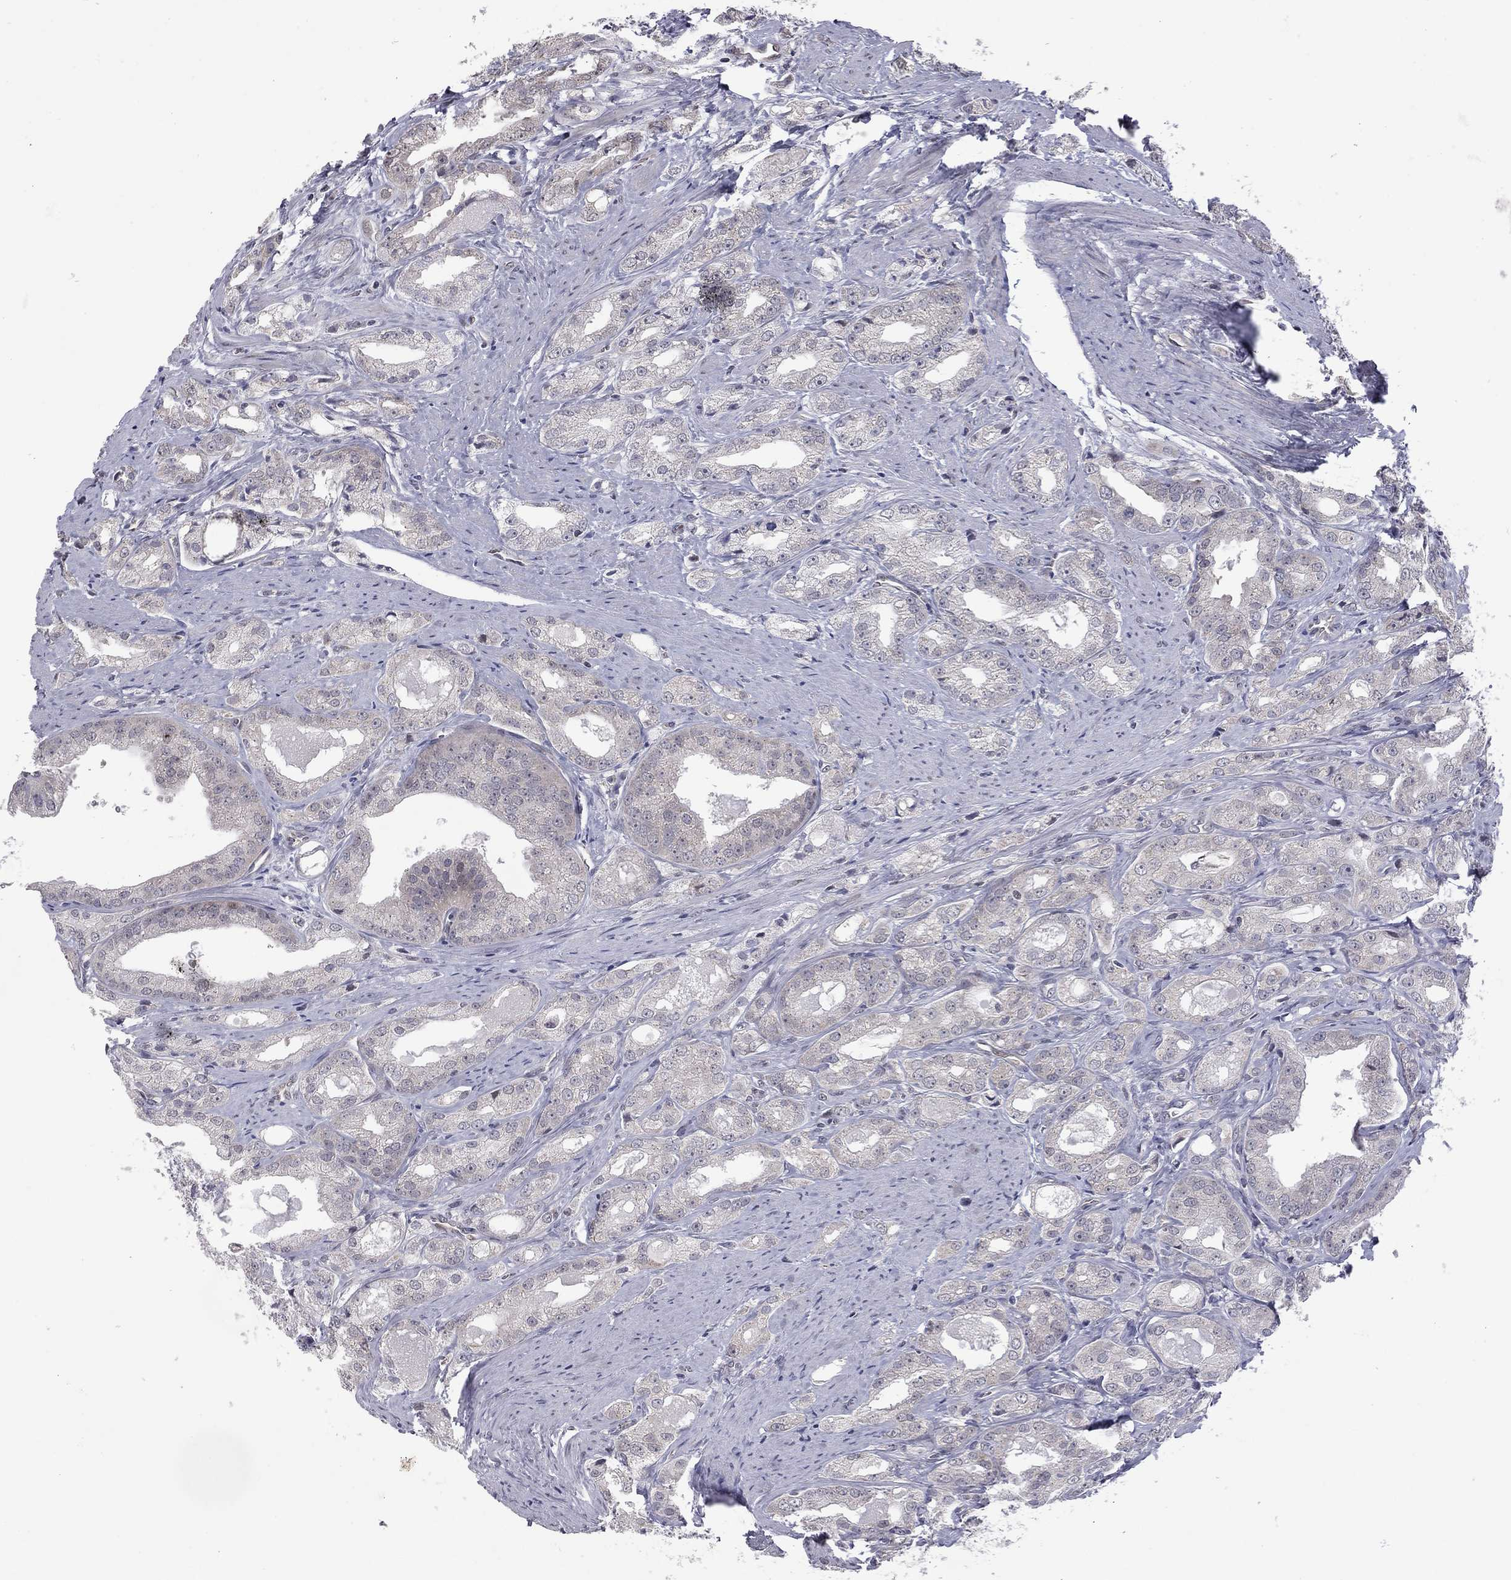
{"staining": {"intensity": "negative", "quantity": "none", "location": "none"}, "tissue": "prostate cancer", "cell_type": "Tumor cells", "image_type": "cancer", "snomed": [{"axis": "morphology", "description": "Adenocarcinoma, NOS"}, {"axis": "morphology", "description": "Adenocarcinoma, High grade"}, {"axis": "topography", "description": "Prostate"}], "caption": "There is no significant expression in tumor cells of prostate cancer.", "gene": "MC3R", "patient": {"sex": "male", "age": 70}}